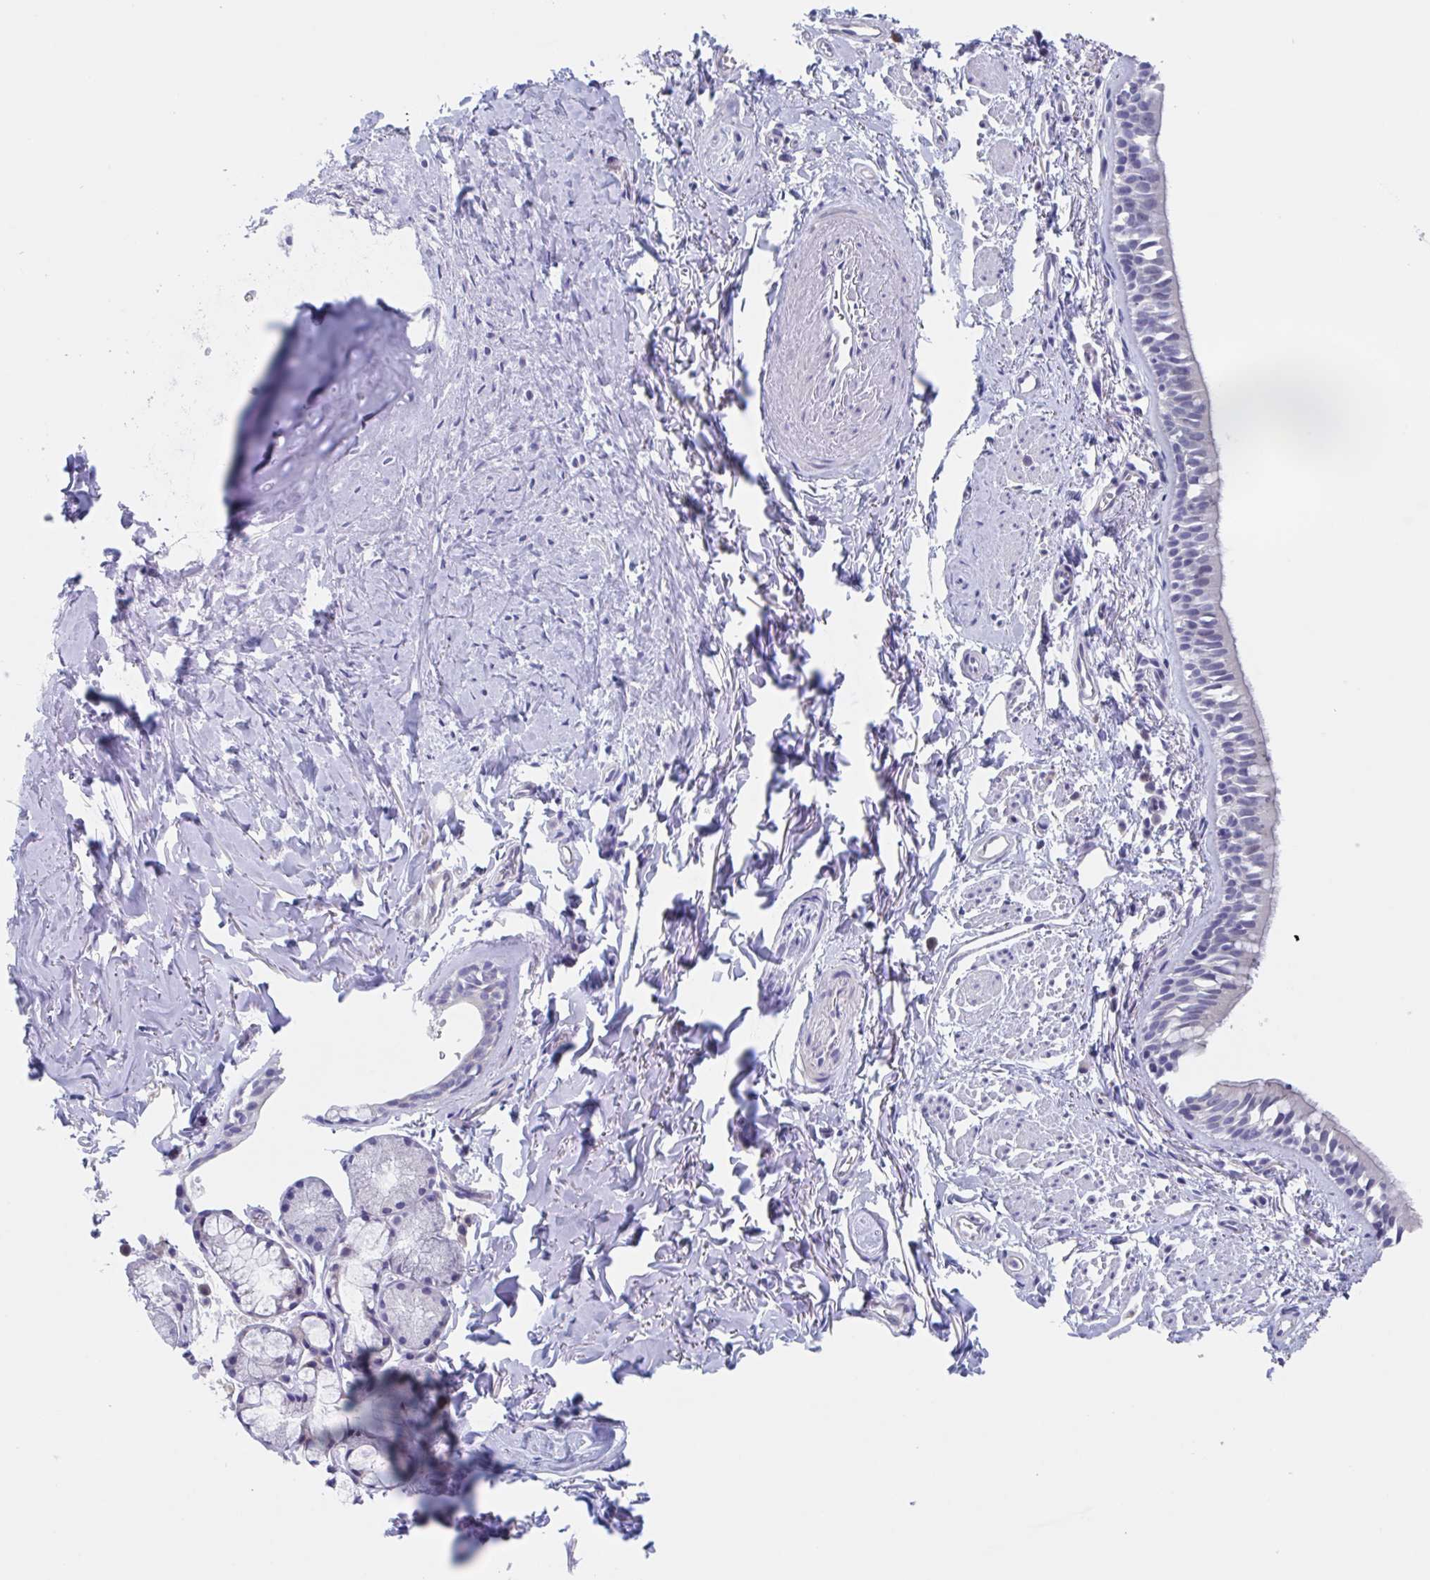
{"staining": {"intensity": "negative", "quantity": "none", "location": "none"}, "tissue": "bronchus", "cell_type": "Respiratory epithelial cells", "image_type": "normal", "snomed": [{"axis": "morphology", "description": "Normal tissue, NOS"}, {"axis": "topography", "description": "Lymph node"}, {"axis": "topography", "description": "Cartilage tissue"}, {"axis": "topography", "description": "Bronchus"}], "caption": "This histopathology image is of unremarkable bronchus stained with immunohistochemistry to label a protein in brown with the nuclei are counter-stained blue. There is no expression in respiratory epithelial cells.", "gene": "NOXRED1", "patient": {"sex": "female", "age": 70}}